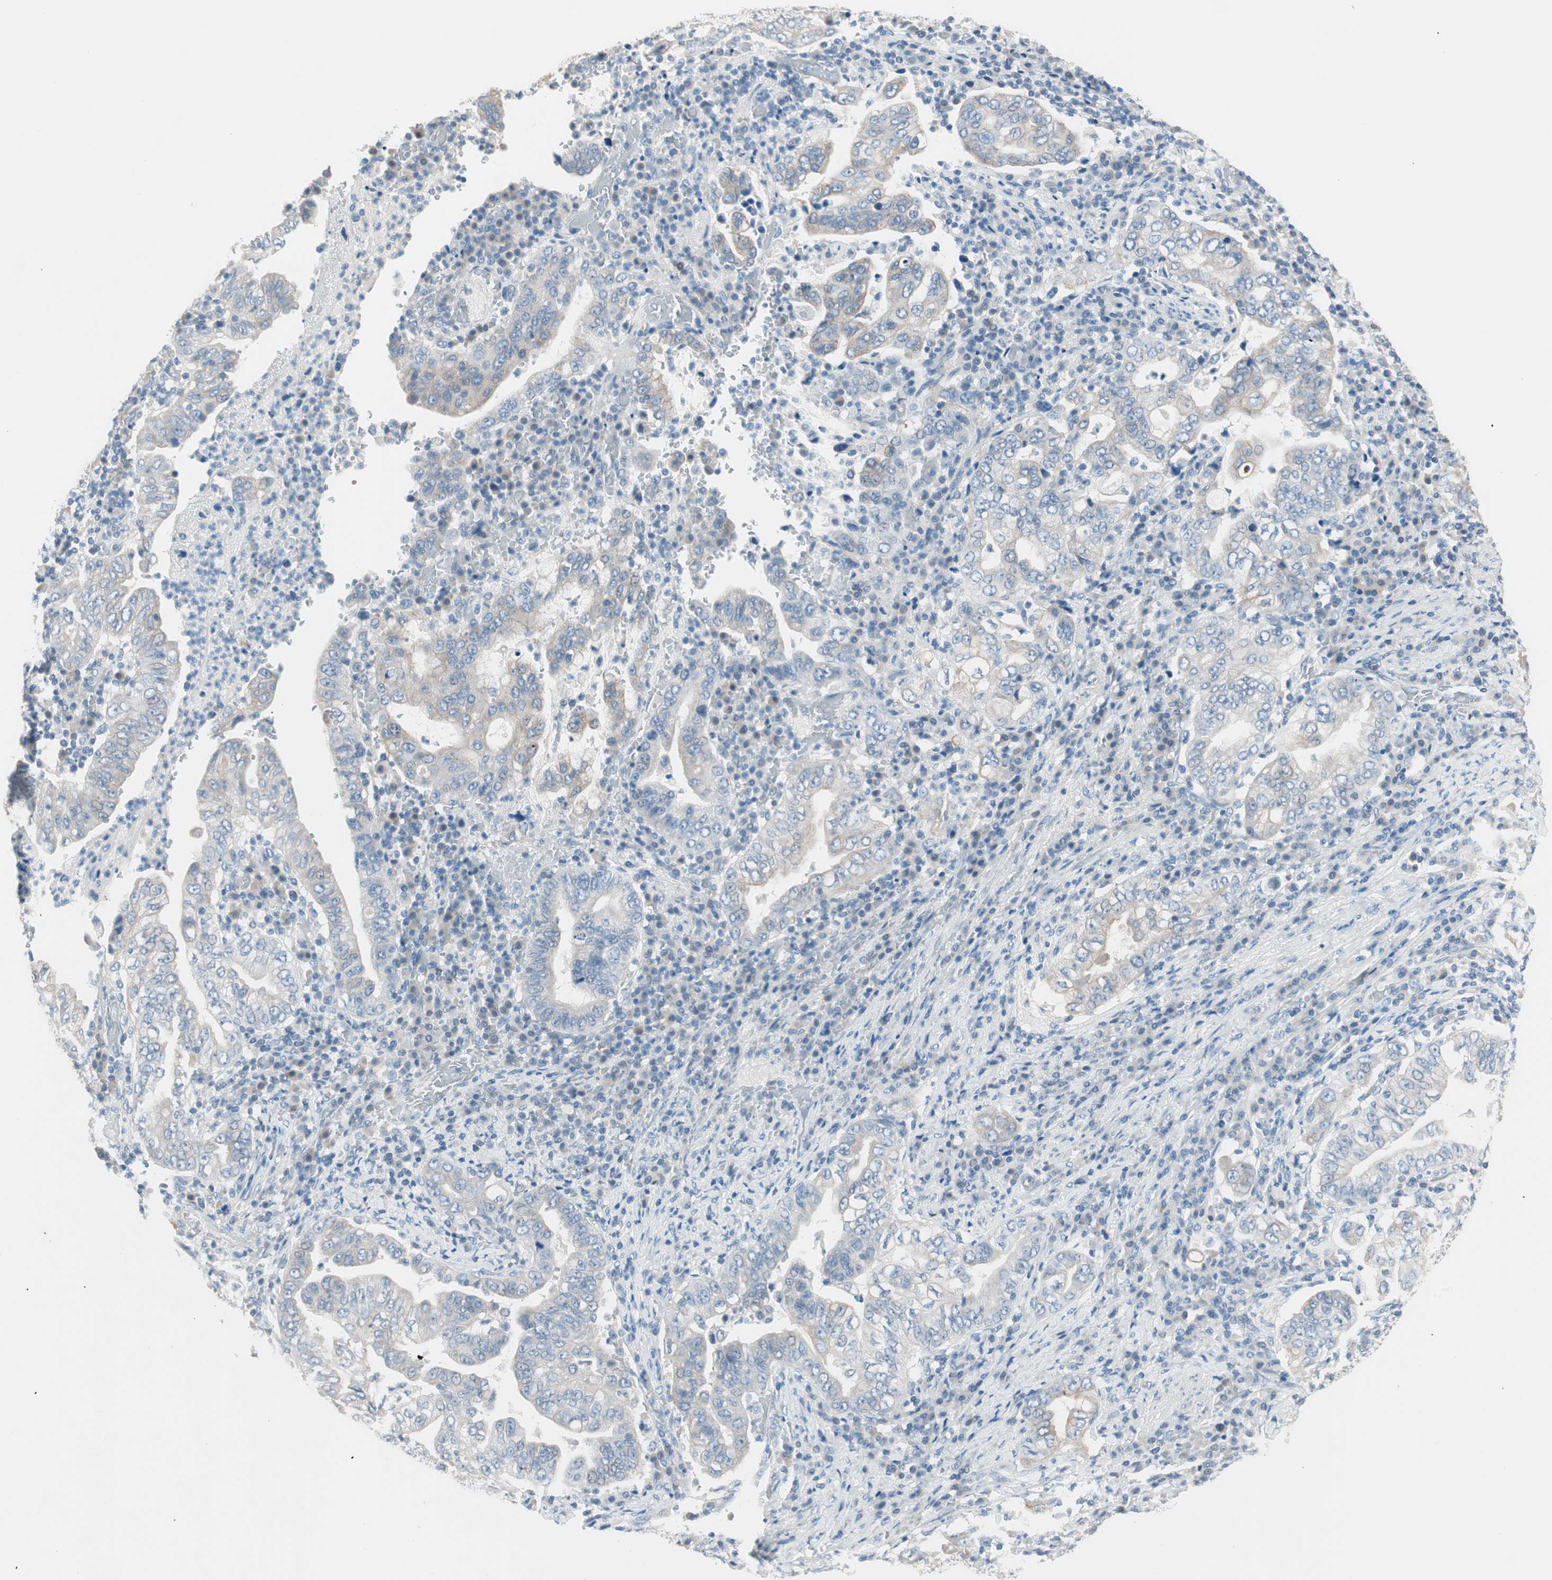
{"staining": {"intensity": "weak", "quantity": "<25%", "location": "cytoplasmic/membranous"}, "tissue": "stomach cancer", "cell_type": "Tumor cells", "image_type": "cancer", "snomed": [{"axis": "morphology", "description": "Normal tissue, NOS"}, {"axis": "morphology", "description": "Adenocarcinoma, NOS"}, {"axis": "topography", "description": "Esophagus"}, {"axis": "topography", "description": "Stomach, upper"}, {"axis": "topography", "description": "Peripheral nerve tissue"}], "caption": "Immunohistochemical staining of human stomach cancer exhibits no significant positivity in tumor cells.", "gene": "GNAO1", "patient": {"sex": "male", "age": 62}}